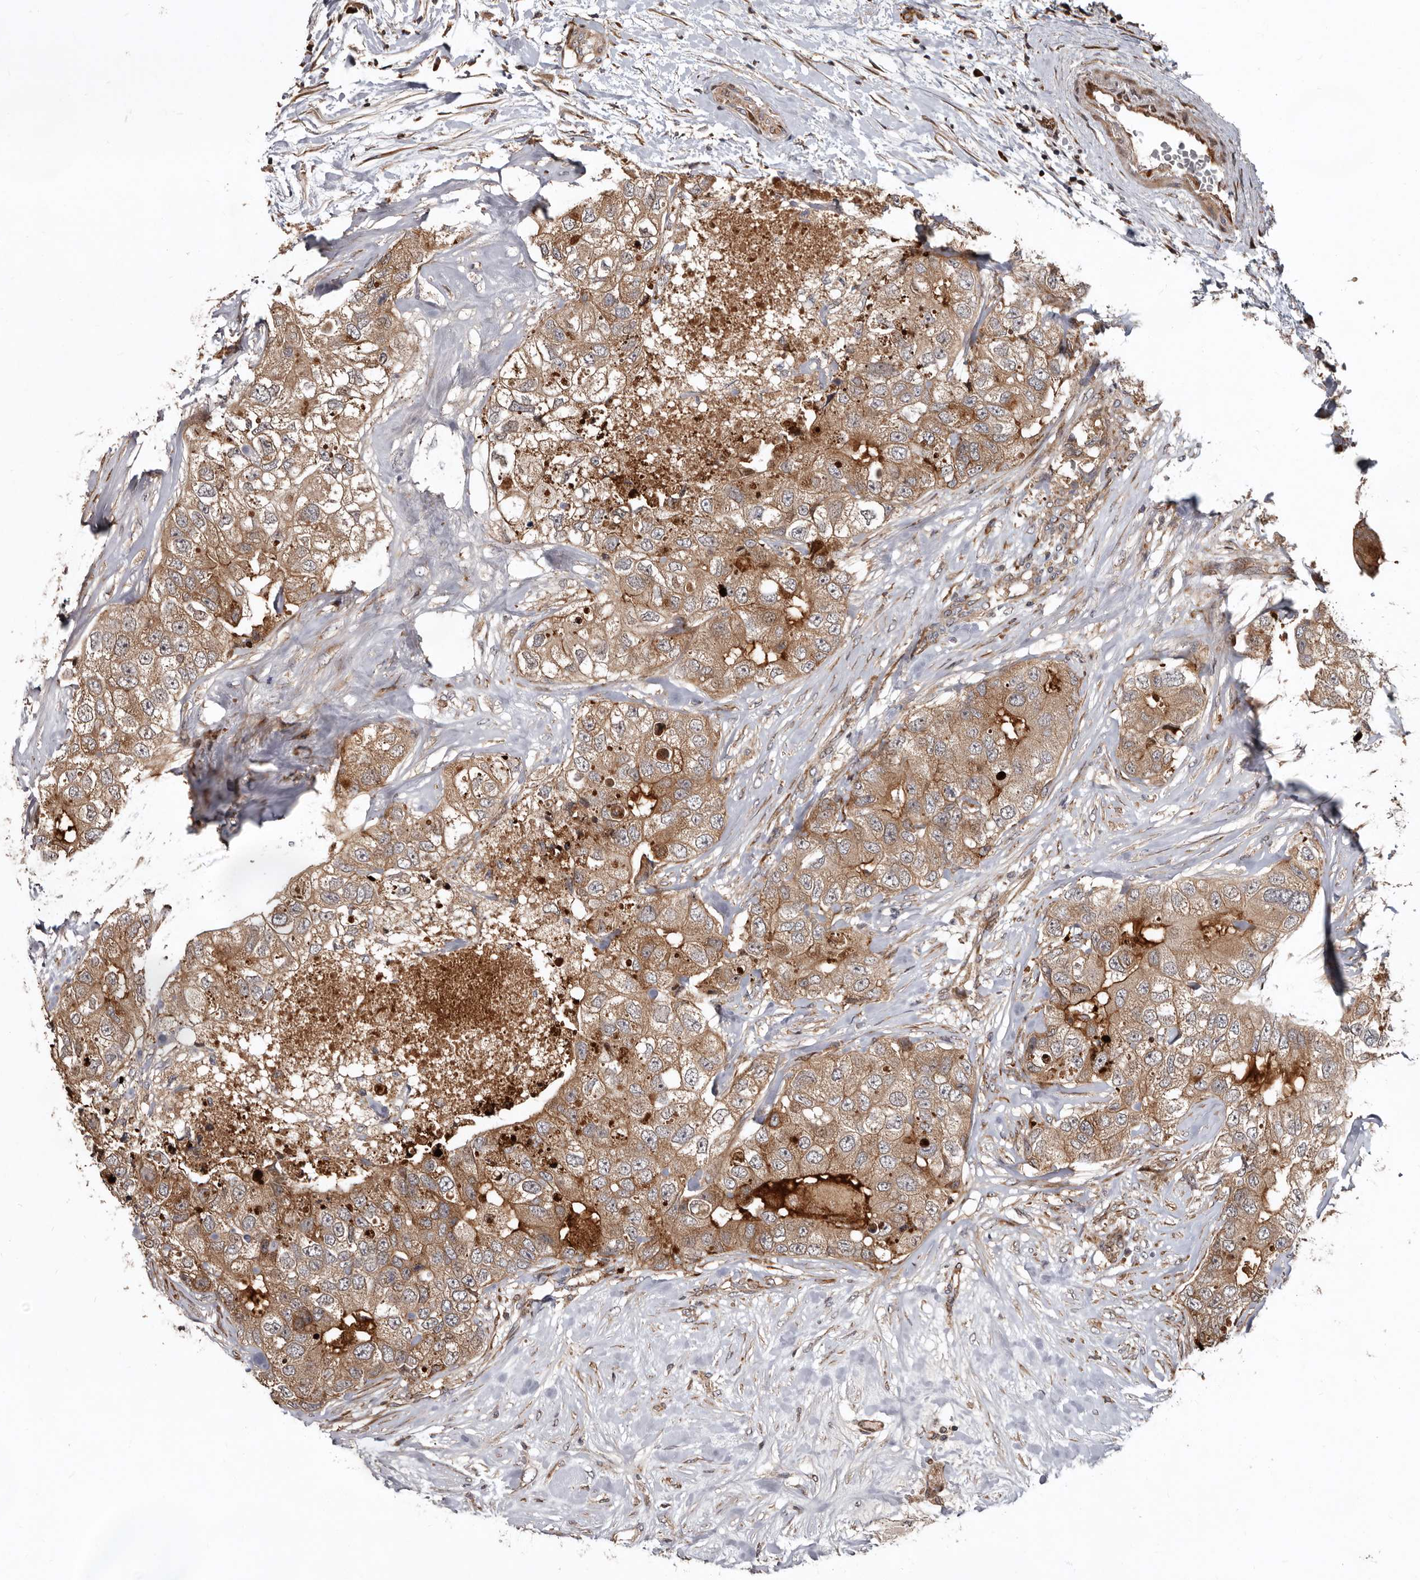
{"staining": {"intensity": "moderate", "quantity": ">75%", "location": "cytoplasmic/membranous"}, "tissue": "breast cancer", "cell_type": "Tumor cells", "image_type": "cancer", "snomed": [{"axis": "morphology", "description": "Duct carcinoma"}, {"axis": "topography", "description": "Breast"}], "caption": "Immunohistochemical staining of human breast cancer (infiltrating ductal carcinoma) exhibits medium levels of moderate cytoplasmic/membranous protein staining in approximately >75% of tumor cells. (DAB IHC, brown staining for protein, blue staining for nuclei).", "gene": "WEE2", "patient": {"sex": "female", "age": 62}}